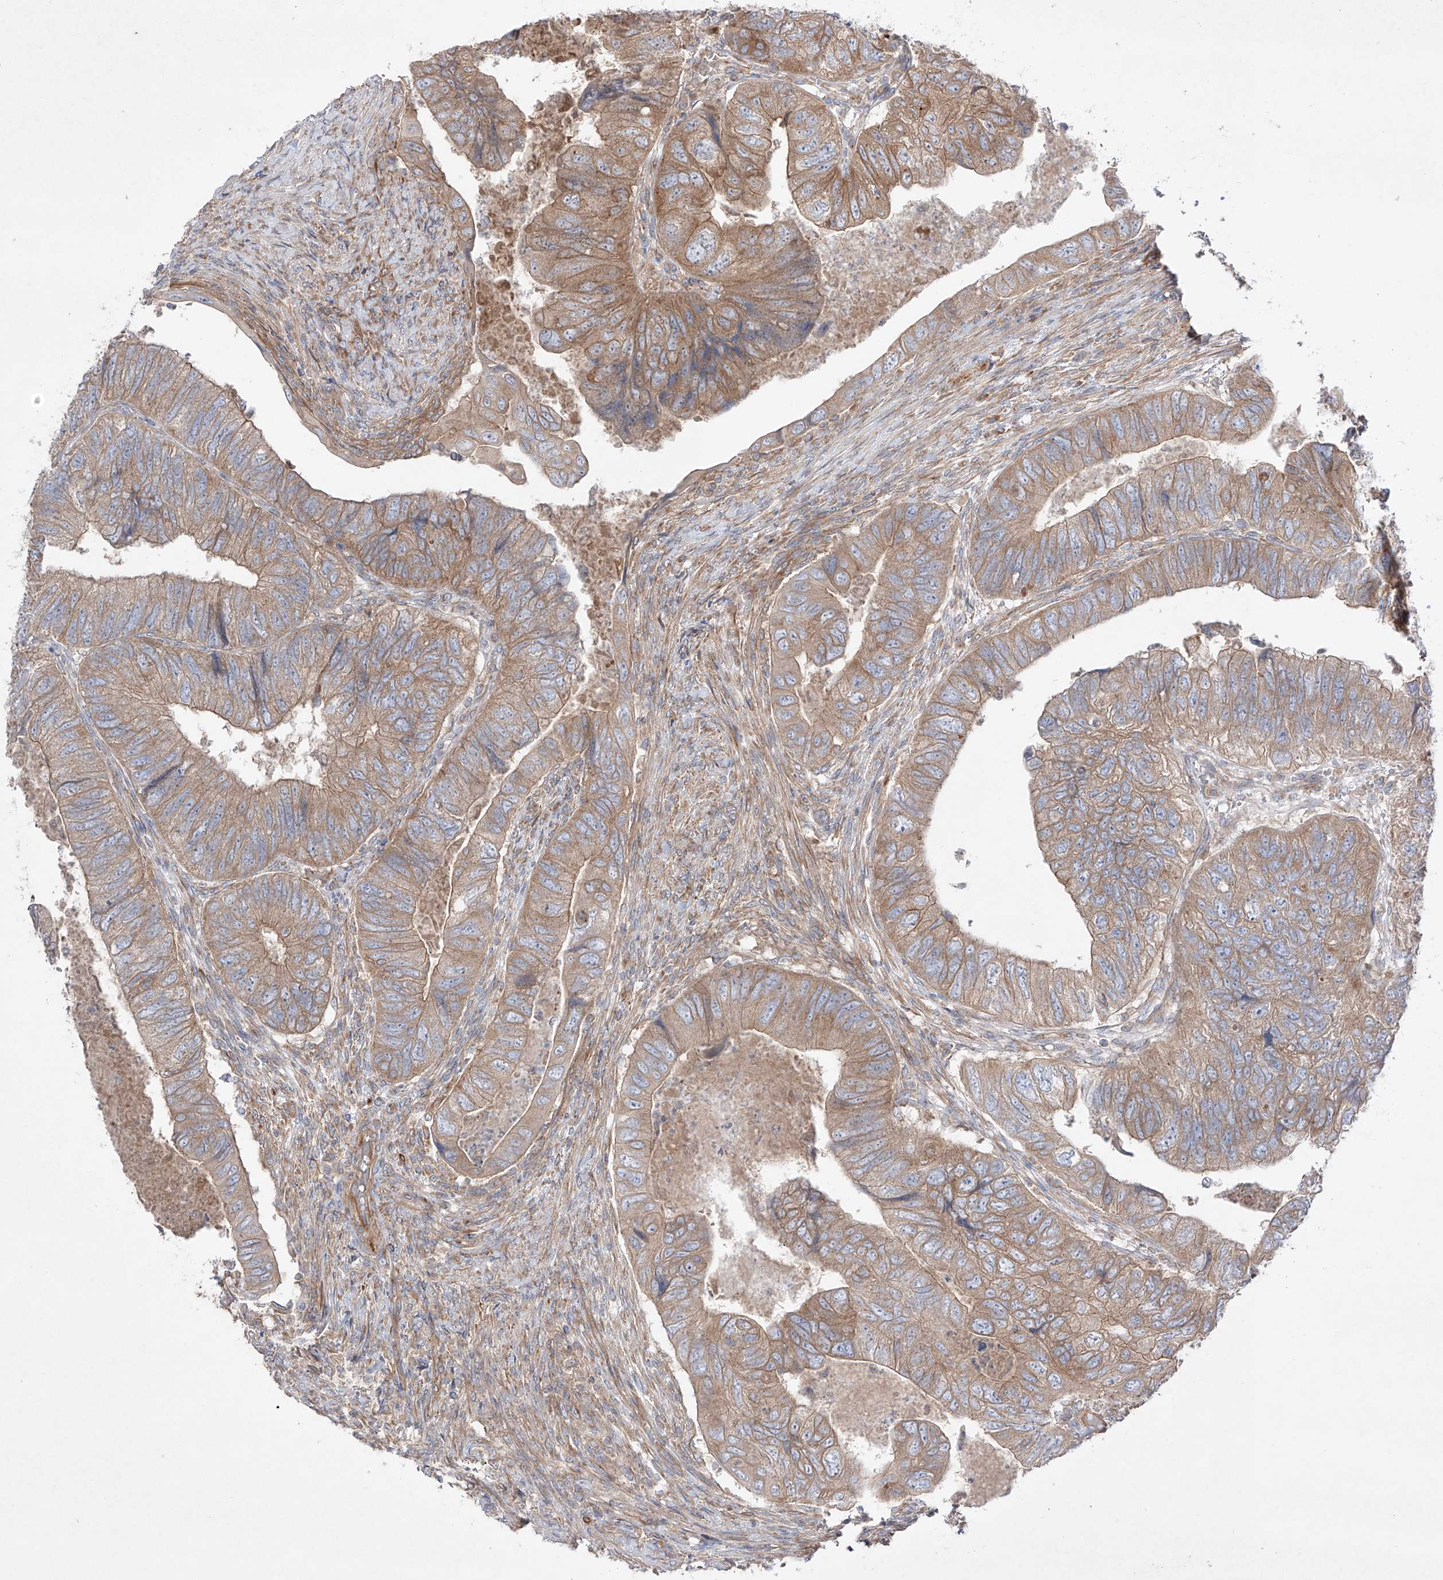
{"staining": {"intensity": "moderate", "quantity": ">75%", "location": "cytoplasmic/membranous"}, "tissue": "colorectal cancer", "cell_type": "Tumor cells", "image_type": "cancer", "snomed": [{"axis": "morphology", "description": "Adenocarcinoma, NOS"}, {"axis": "topography", "description": "Rectum"}], "caption": "Approximately >75% of tumor cells in colorectal adenocarcinoma demonstrate moderate cytoplasmic/membranous protein staining as visualized by brown immunohistochemical staining.", "gene": "YKT6", "patient": {"sex": "male", "age": 63}}